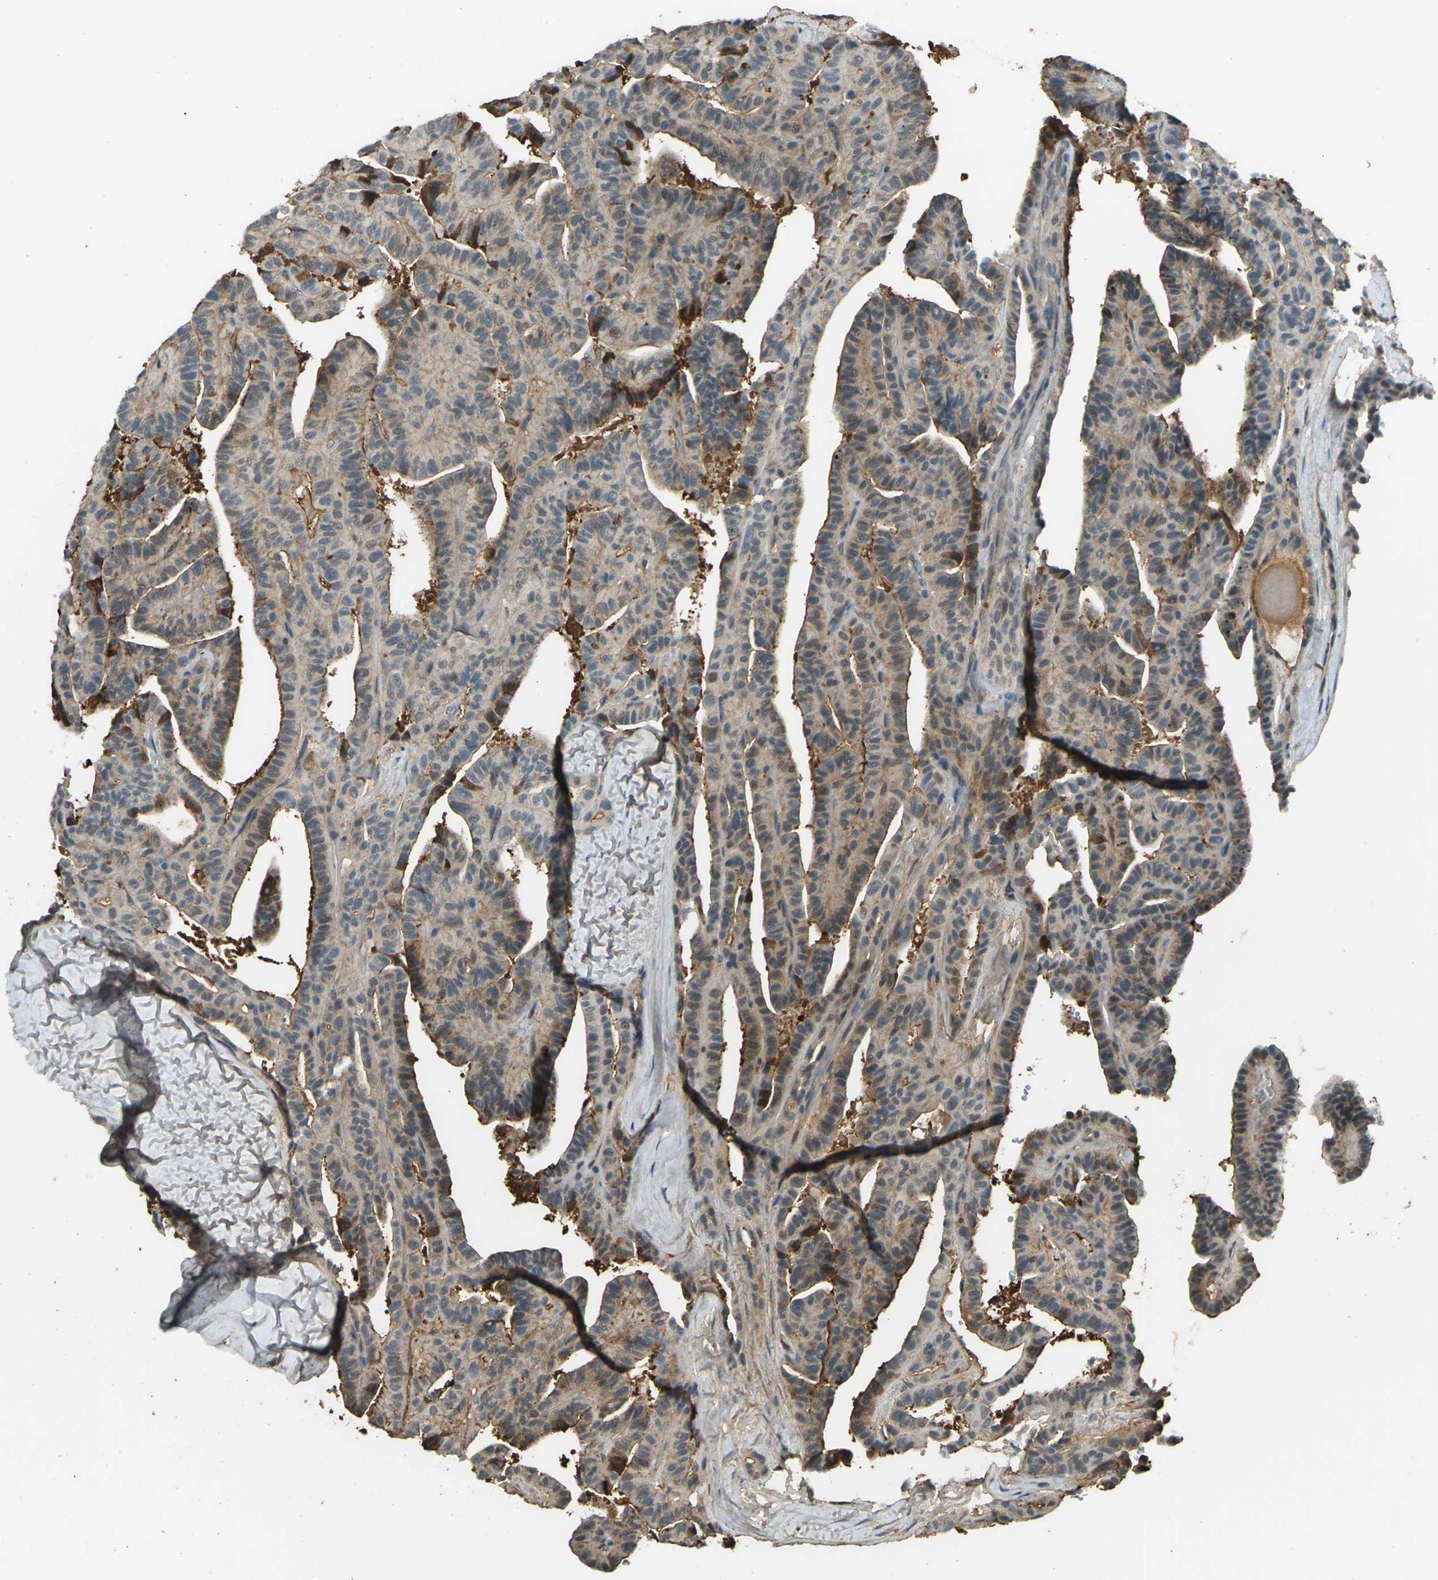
{"staining": {"intensity": "moderate", "quantity": ">75%", "location": "cytoplasmic/membranous"}, "tissue": "thyroid cancer", "cell_type": "Tumor cells", "image_type": "cancer", "snomed": [{"axis": "morphology", "description": "Papillary adenocarcinoma, NOS"}, {"axis": "topography", "description": "Thyroid gland"}], "caption": "Immunohistochemical staining of thyroid papillary adenocarcinoma displays moderate cytoplasmic/membranous protein expression in approximately >75% of tumor cells.", "gene": "CYP1B1", "patient": {"sex": "male", "age": 77}}